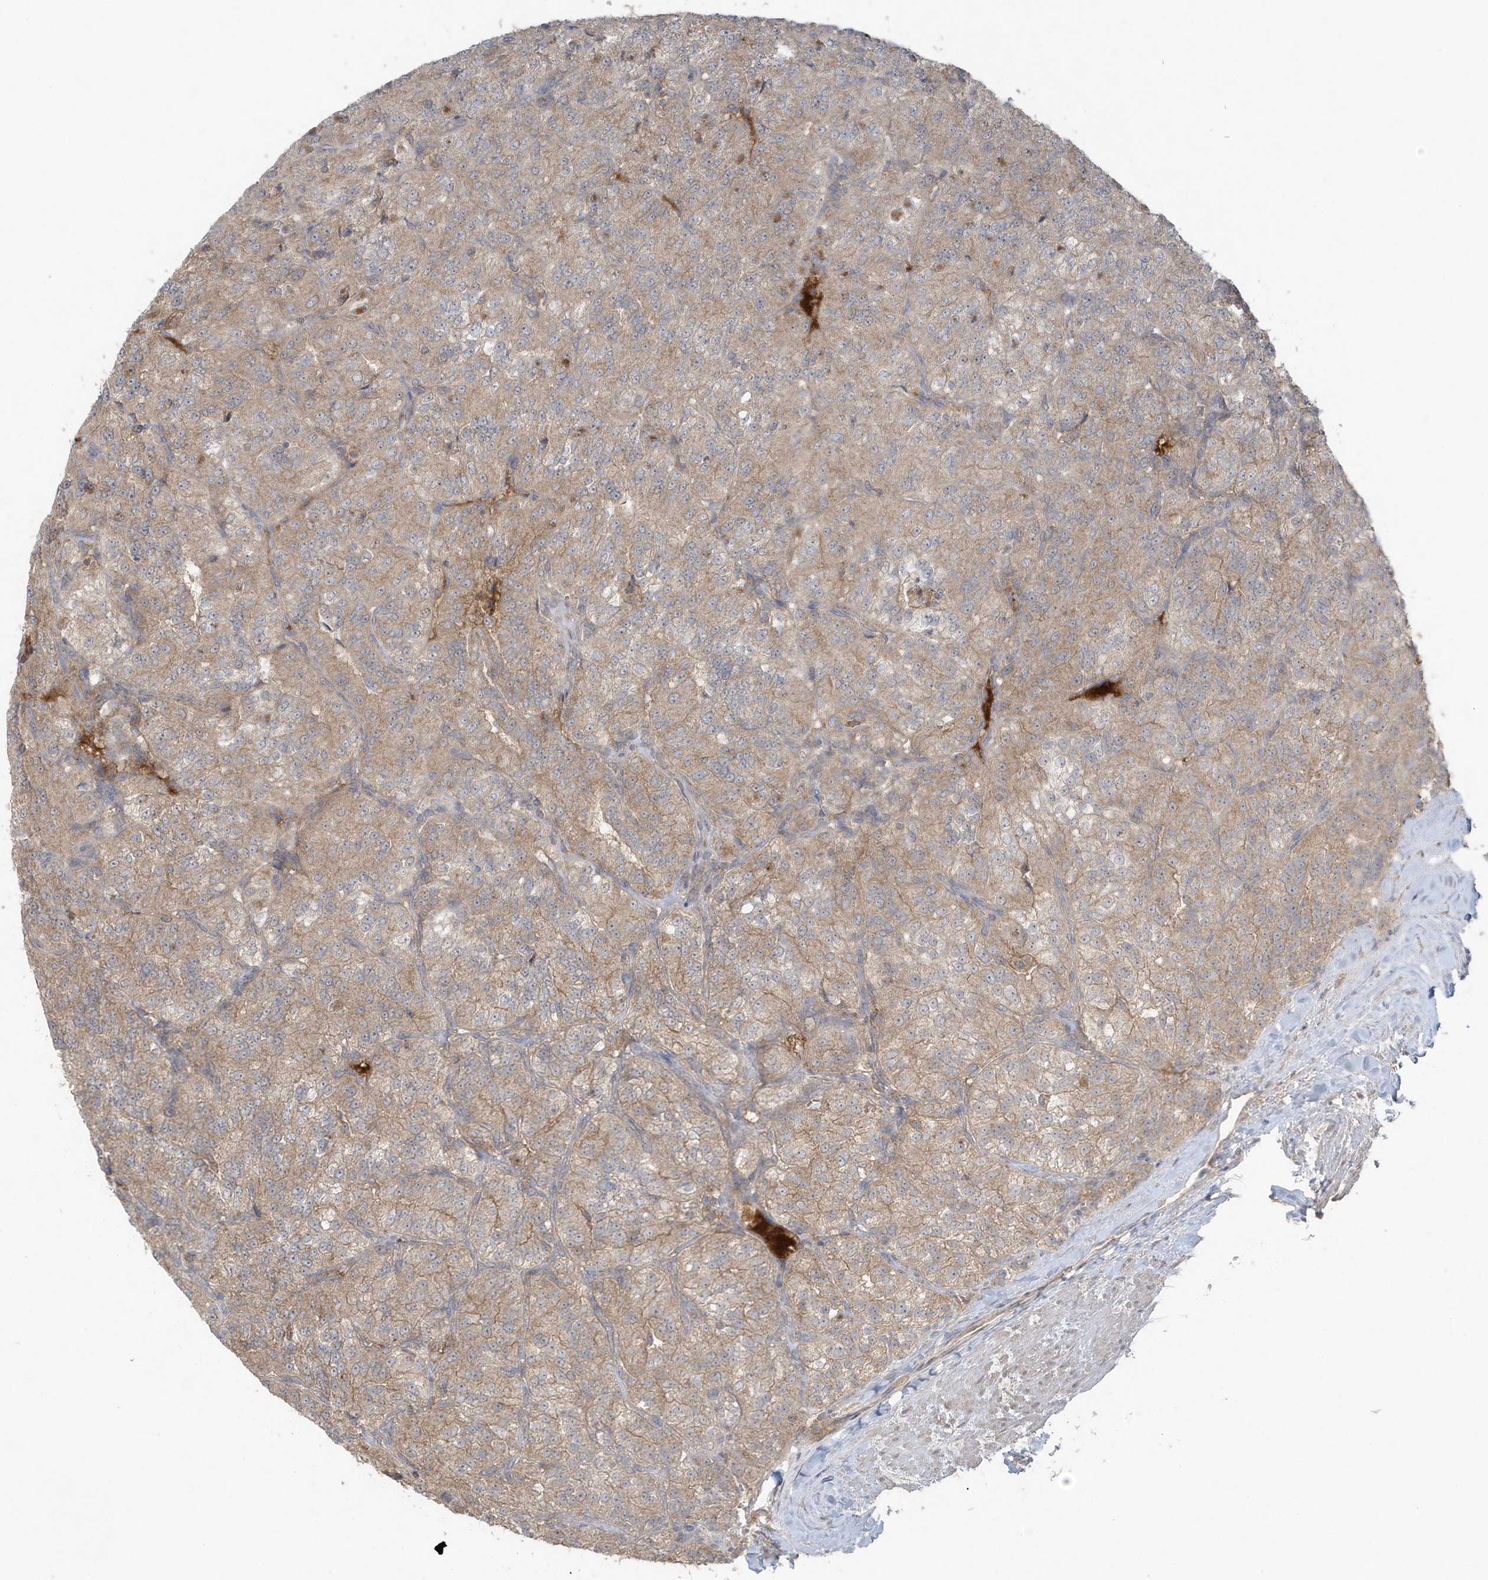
{"staining": {"intensity": "moderate", "quantity": ">75%", "location": "cytoplasmic/membranous"}, "tissue": "renal cancer", "cell_type": "Tumor cells", "image_type": "cancer", "snomed": [{"axis": "morphology", "description": "Adenocarcinoma, NOS"}, {"axis": "topography", "description": "Kidney"}], "caption": "Renal adenocarcinoma stained with a brown dye shows moderate cytoplasmic/membranous positive positivity in about >75% of tumor cells.", "gene": "C1RL", "patient": {"sex": "female", "age": 63}}